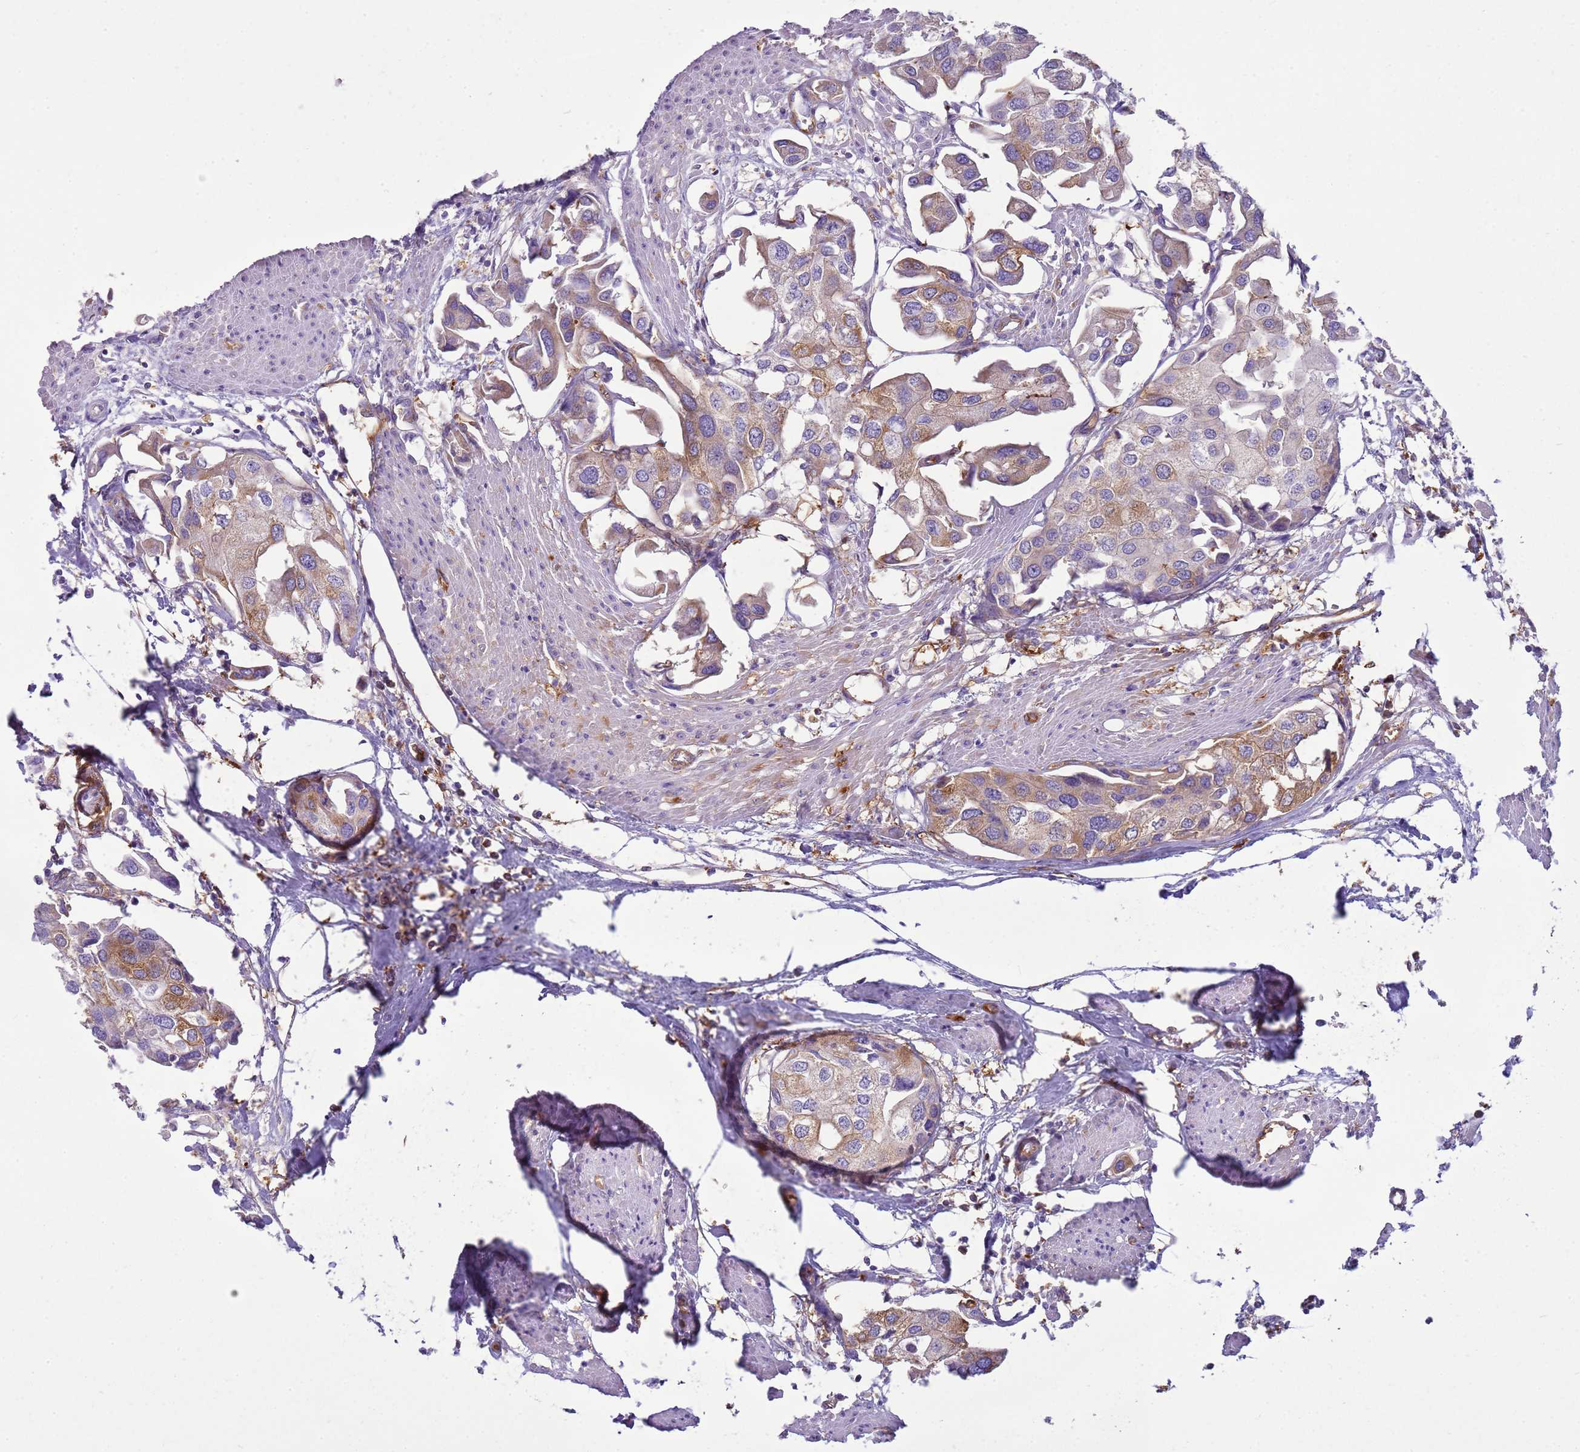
{"staining": {"intensity": "moderate", "quantity": "25%-75%", "location": "cytoplasmic/membranous"}, "tissue": "urothelial cancer", "cell_type": "Tumor cells", "image_type": "cancer", "snomed": [{"axis": "morphology", "description": "Urothelial carcinoma, High grade"}, {"axis": "topography", "description": "Urinary bladder"}], "caption": "Tumor cells exhibit medium levels of moderate cytoplasmic/membranous positivity in approximately 25%-75% of cells in human high-grade urothelial carcinoma.", "gene": "SNX21", "patient": {"sex": "male", "age": 64}}